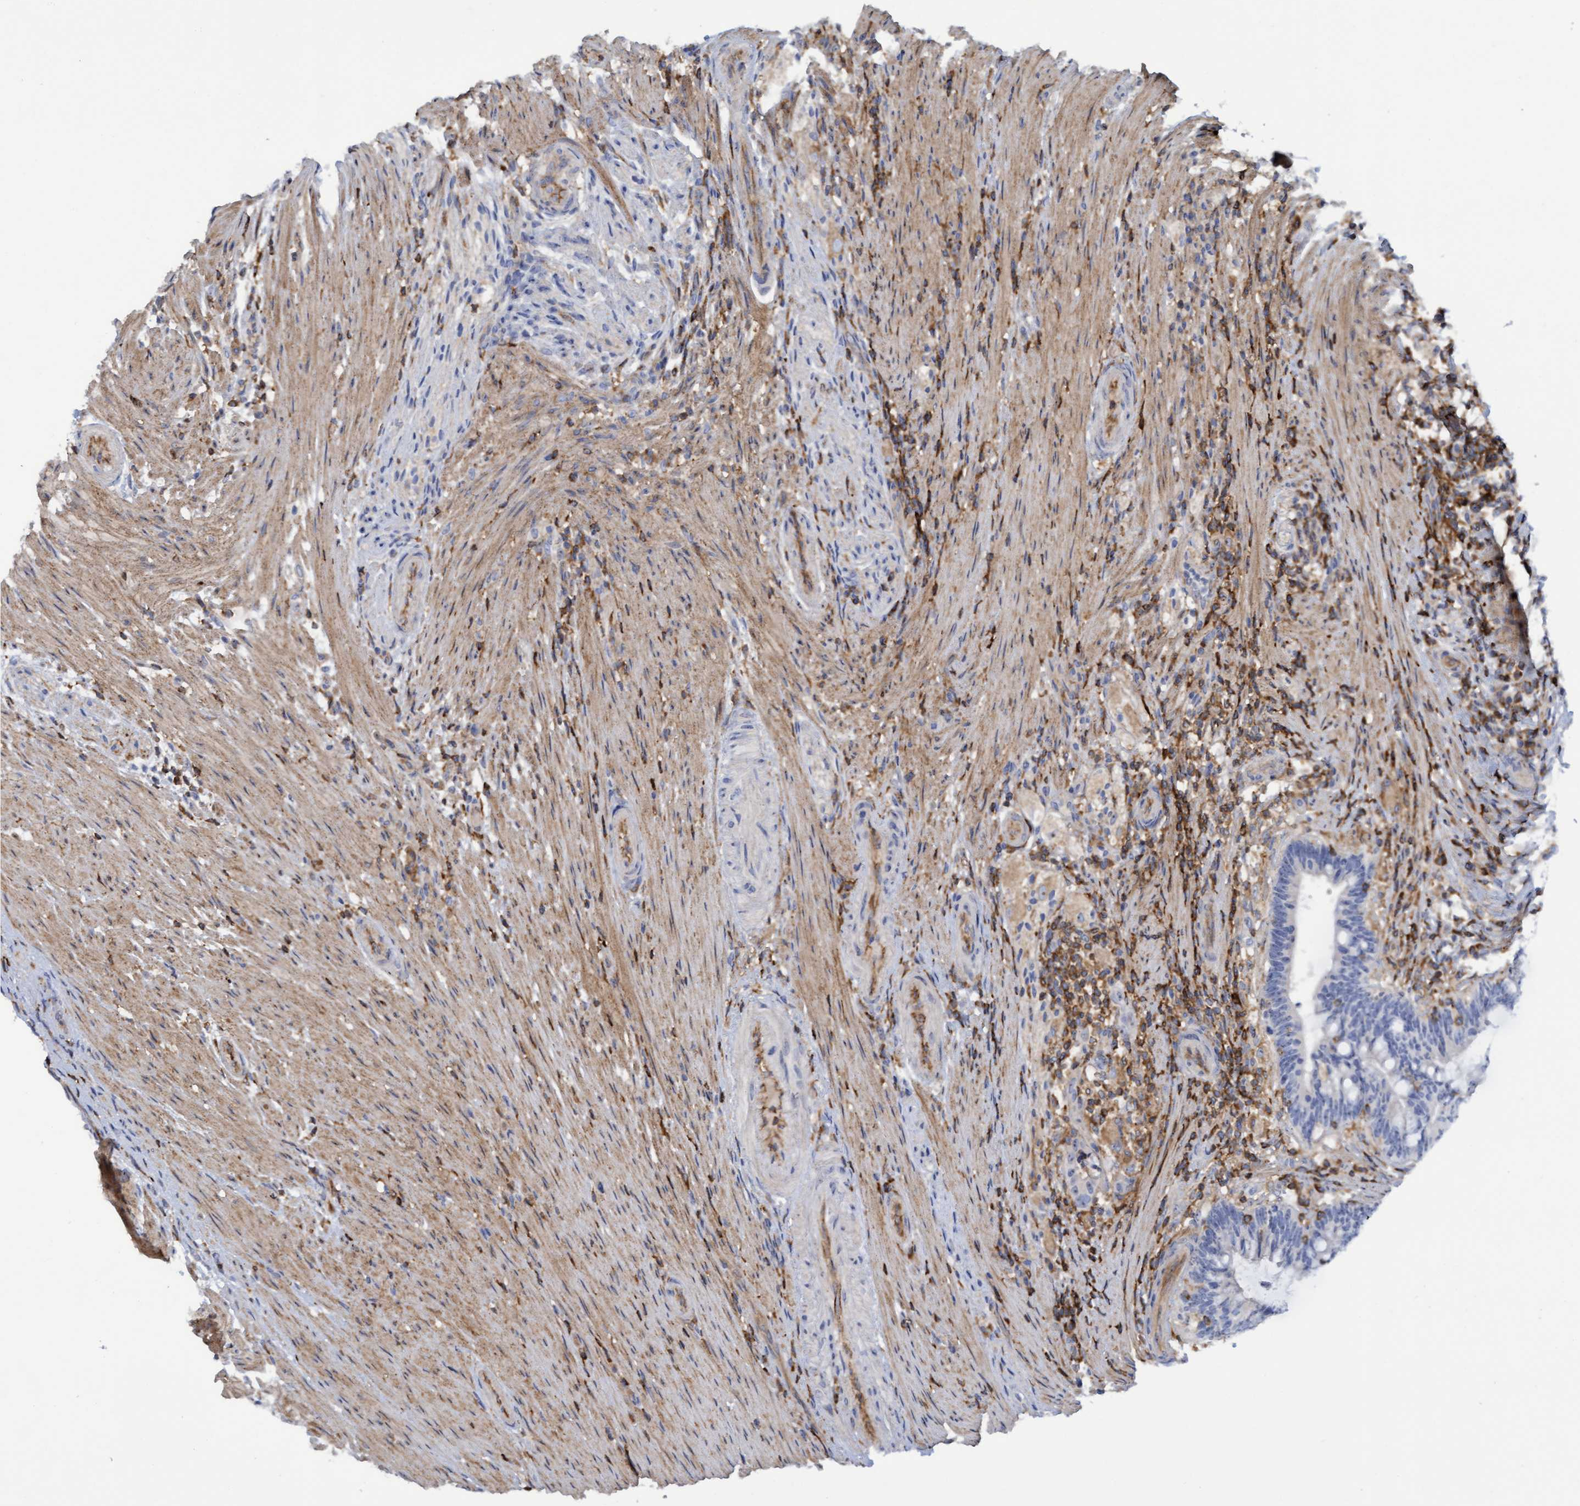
{"staining": {"intensity": "negative", "quantity": "none", "location": "none"}, "tissue": "colorectal cancer", "cell_type": "Tumor cells", "image_type": "cancer", "snomed": [{"axis": "morphology", "description": "Adenocarcinoma, NOS"}, {"axis": "topography", "description": "Colon"}], "caption": "Immunohistochemistry histopathology image of neoplastic tissue: colorectal cancer stained with DAB (3,3'-diaminobenzidine) shows no significant protein staining in tumor cells.", "gene": "FNBP1", "patient": {"sex": "female", "age": 66}}